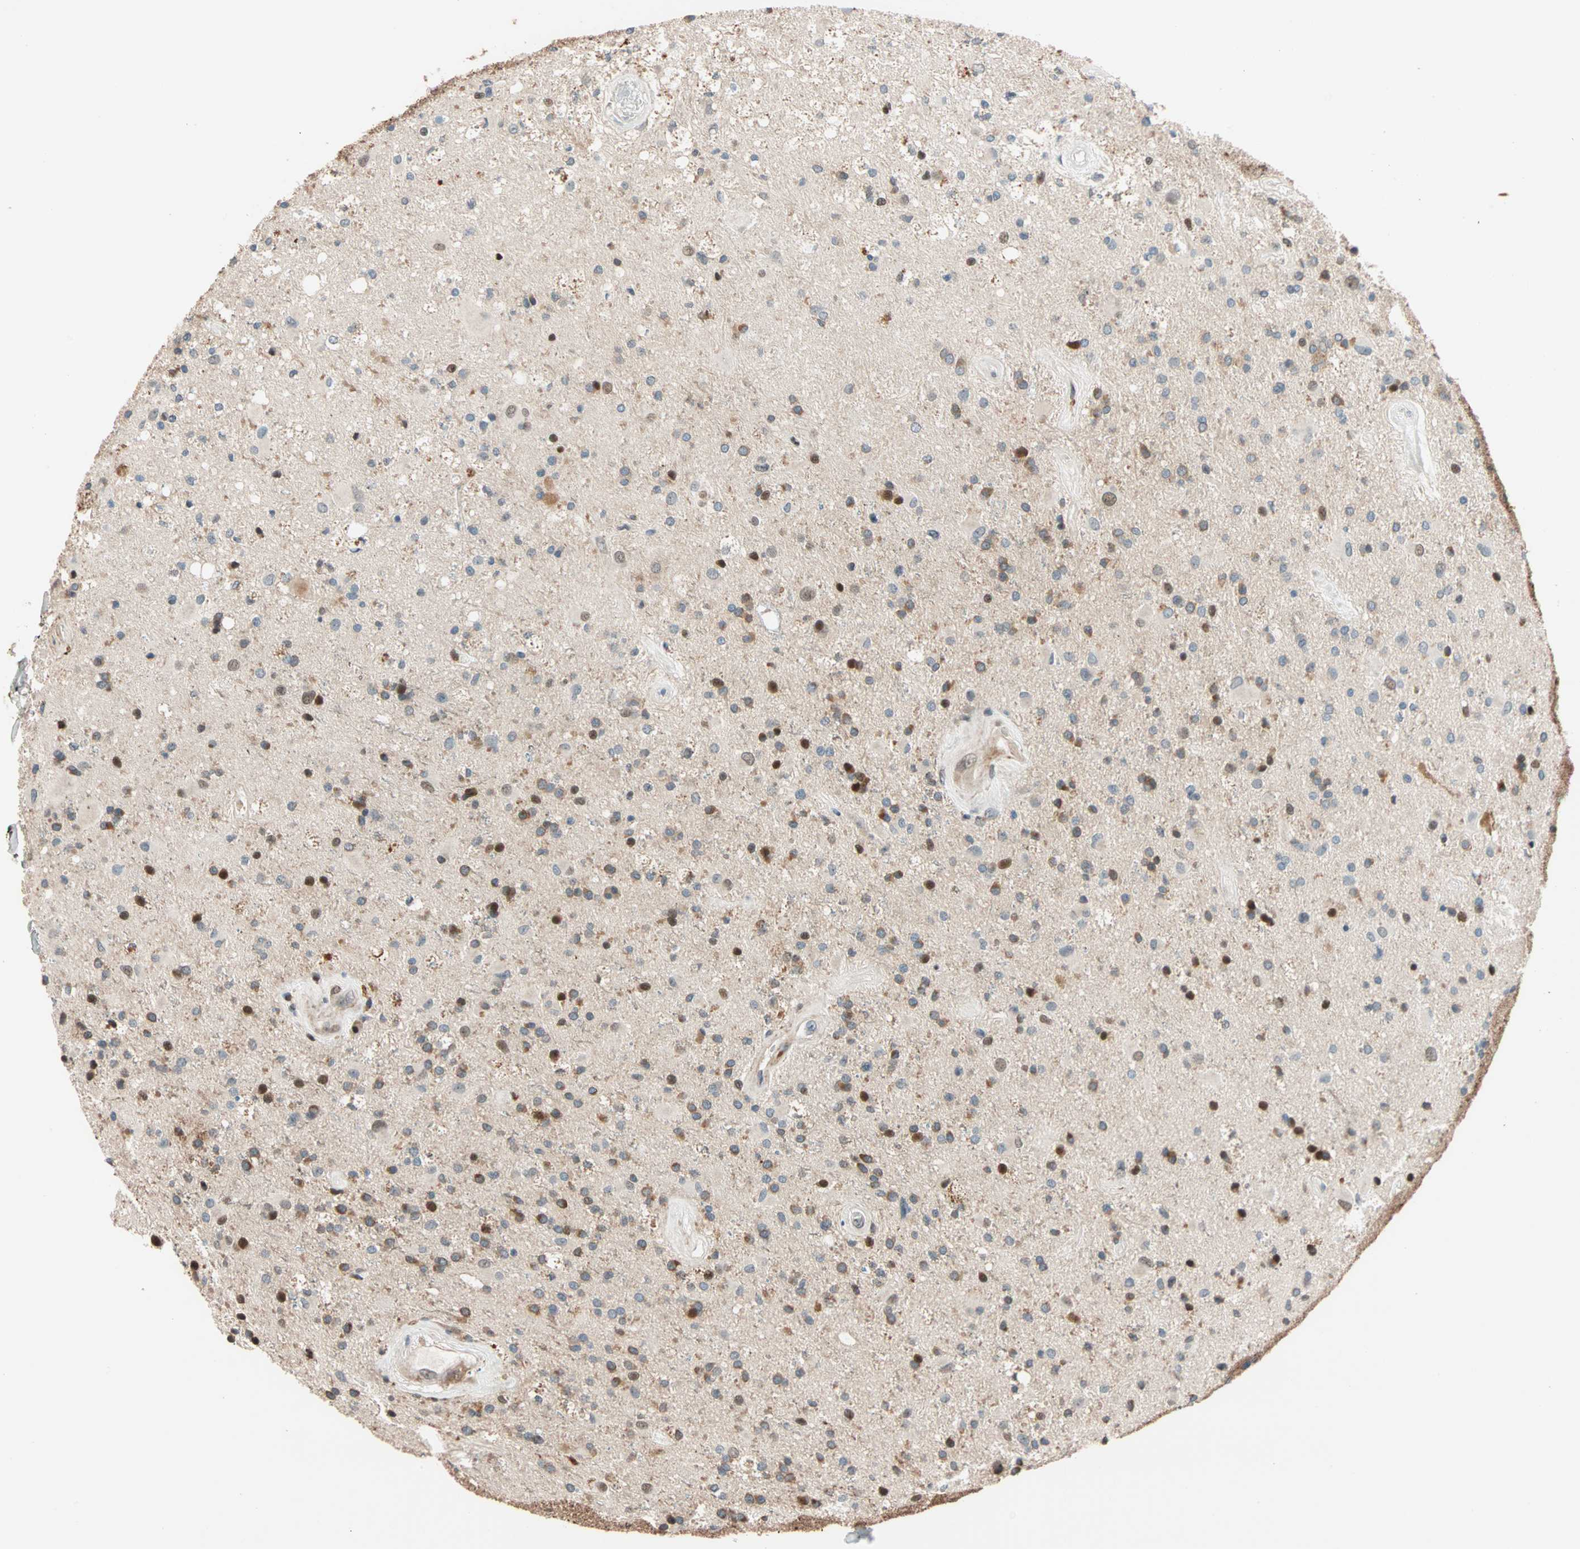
{"staining": {"intensity": "moderate", "quantity": "25%-75%", "location": "cytoplasmic/membranous,nuclear"}, "tissue": "glioma", "cell_type": "Tumor cells", "image_type": "cancer", "snomed": [{"axis": "morphology", "description": "Glioma, malignant, Low grade"}, {"axis": "topography", "description": "Brain"}], "caption": "The photomicrograph reveals a brown stain indicating the presence of a protein in the cytoplasmic/membranous and nuclear of tumor cells in glioma.", "gene": "HECW1", "patient": {"sex": "male", "age": 58}}